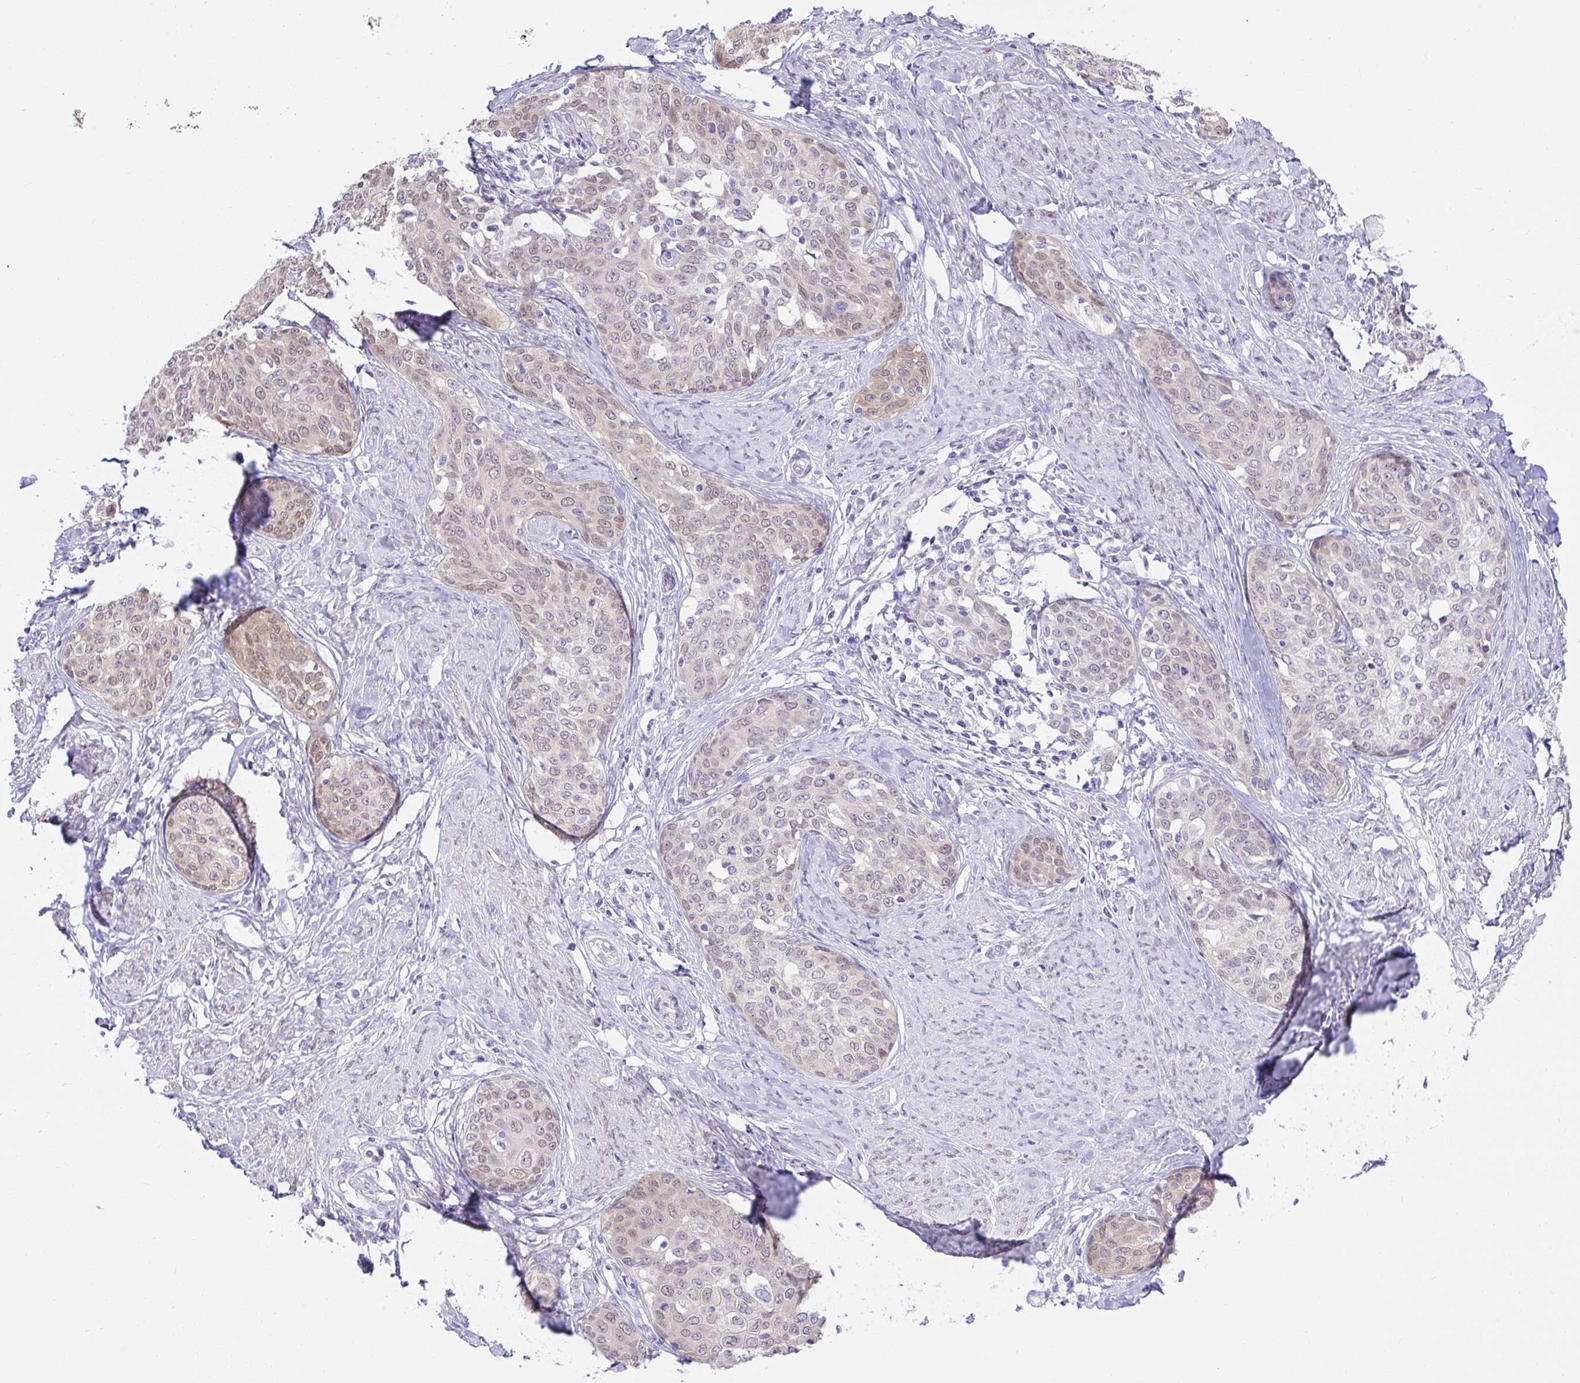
{"staining": {"intensity": "weak", "quantity": "<25%", "location": "nuclear"}, "tissue": "cervical cancer", "cell_type": "Tumor cells", "image_type": "cancer", "snomed": [{"axis": "morphology", "description": "Squamous cell carcinoma, NOS"}, {"axis": "morphology", "description": "Adenocarcinoma, NOS"}, {"axis": "topography", "description": "Cervix"}], "caption": "IHC photomicrograph of neoplastic tissue: cervical cancer (adenocarcinoma) stained with DAB (3,3'-diaminobenzidine) shows no significant protein expression in tumor cells.", "gene": "ZNF485", "patient": {"sex": "female", "age": 52}}